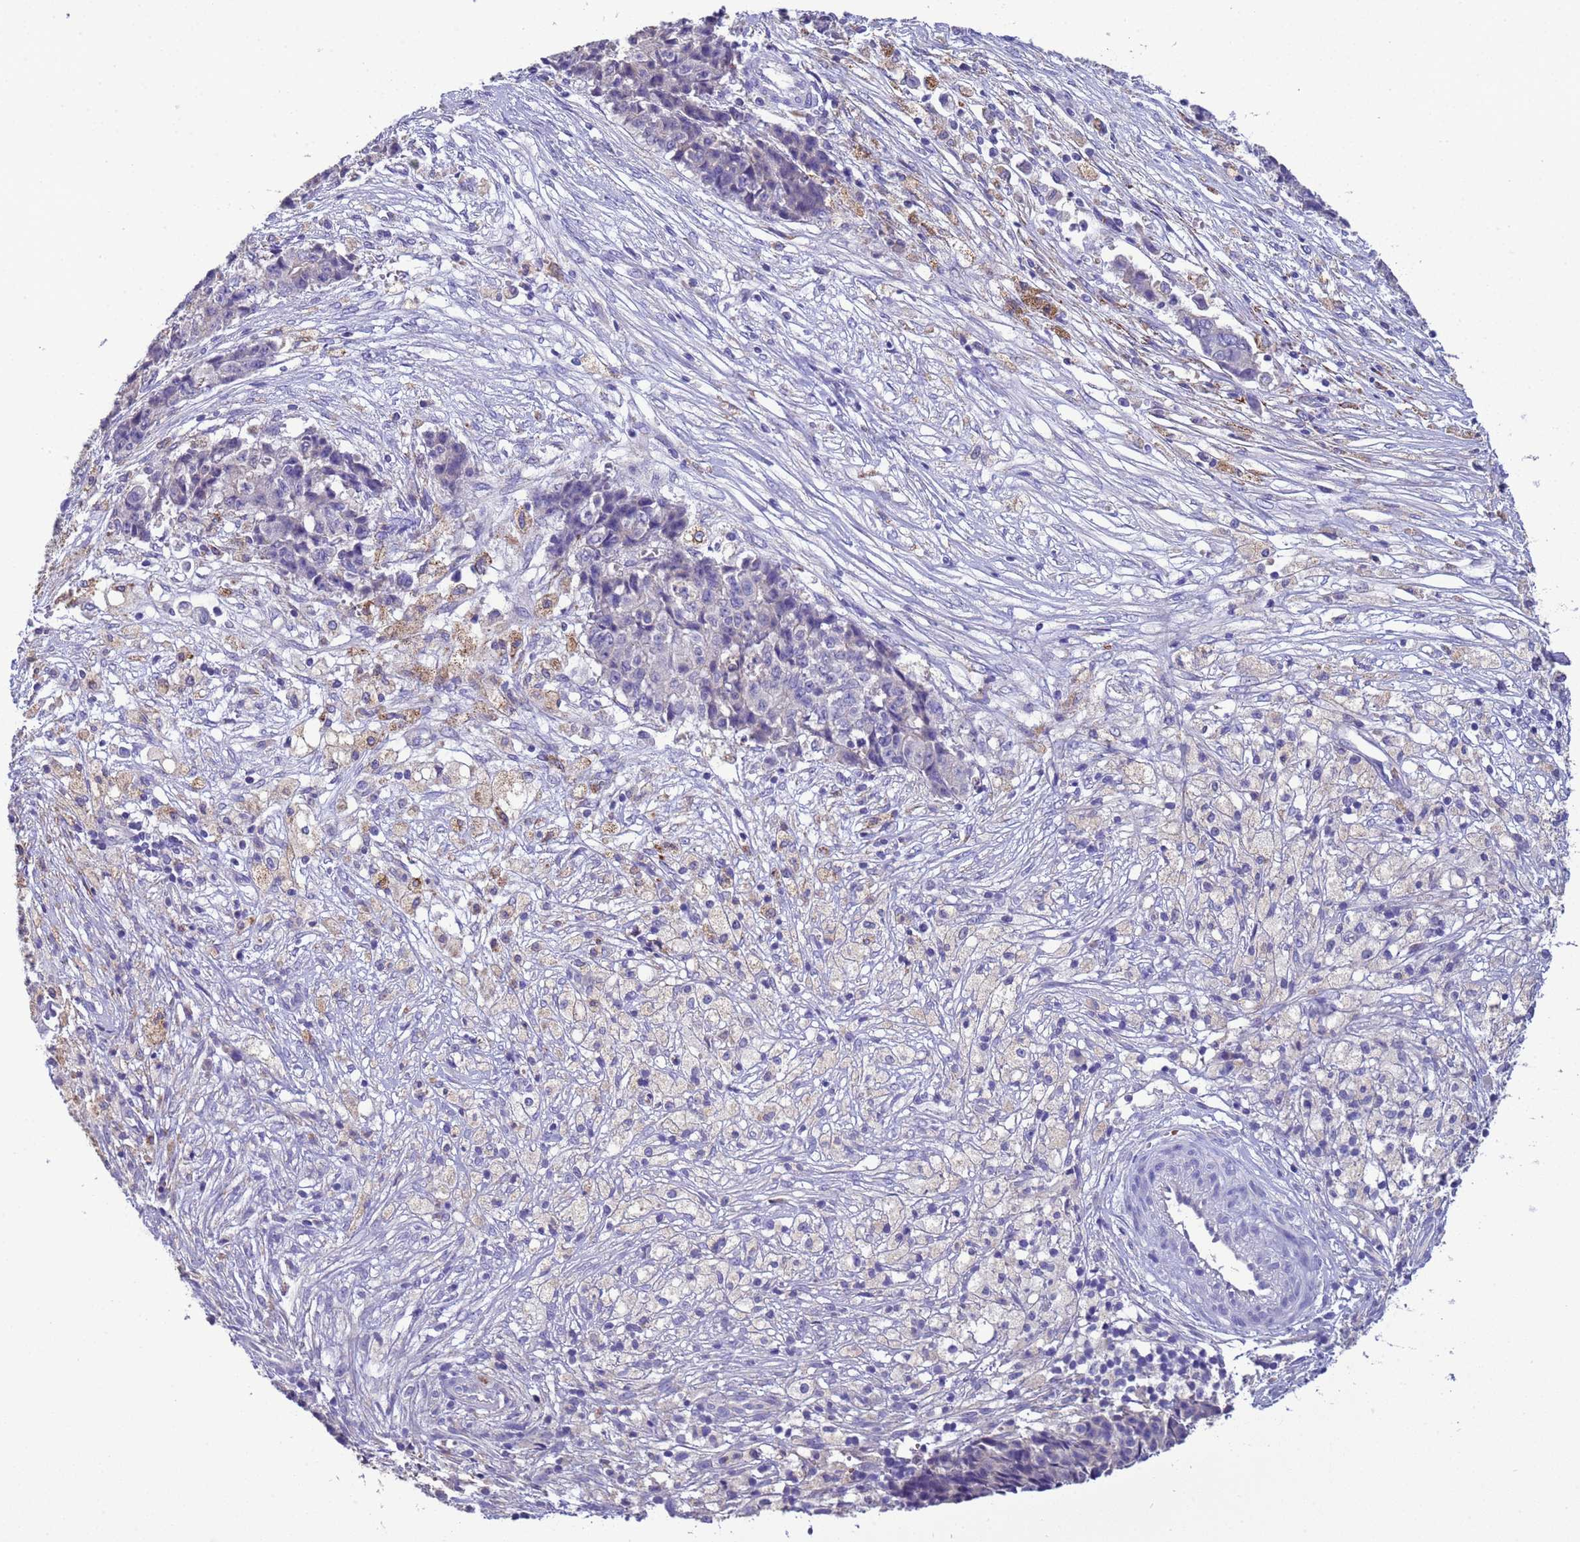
{"staining": {"intensity": "negative", "quantity": "none", "location": "none"}, "tissue": "ovarian cancer", "cell_type": "Tumor cells", "image_type": "cancer", "snomed": [{"axis": "morphology", "description": "Carcinoma, endometroid"}, {"axis": "topography", "description": "Ovary"}], "caption": "Human ovarian cancer (endometroid carcinoma) stained for a protein using IHC displays no staining in tumor cells.", "gene": "SLC24A3", "patient": {"sex": "female", "age": 42}}